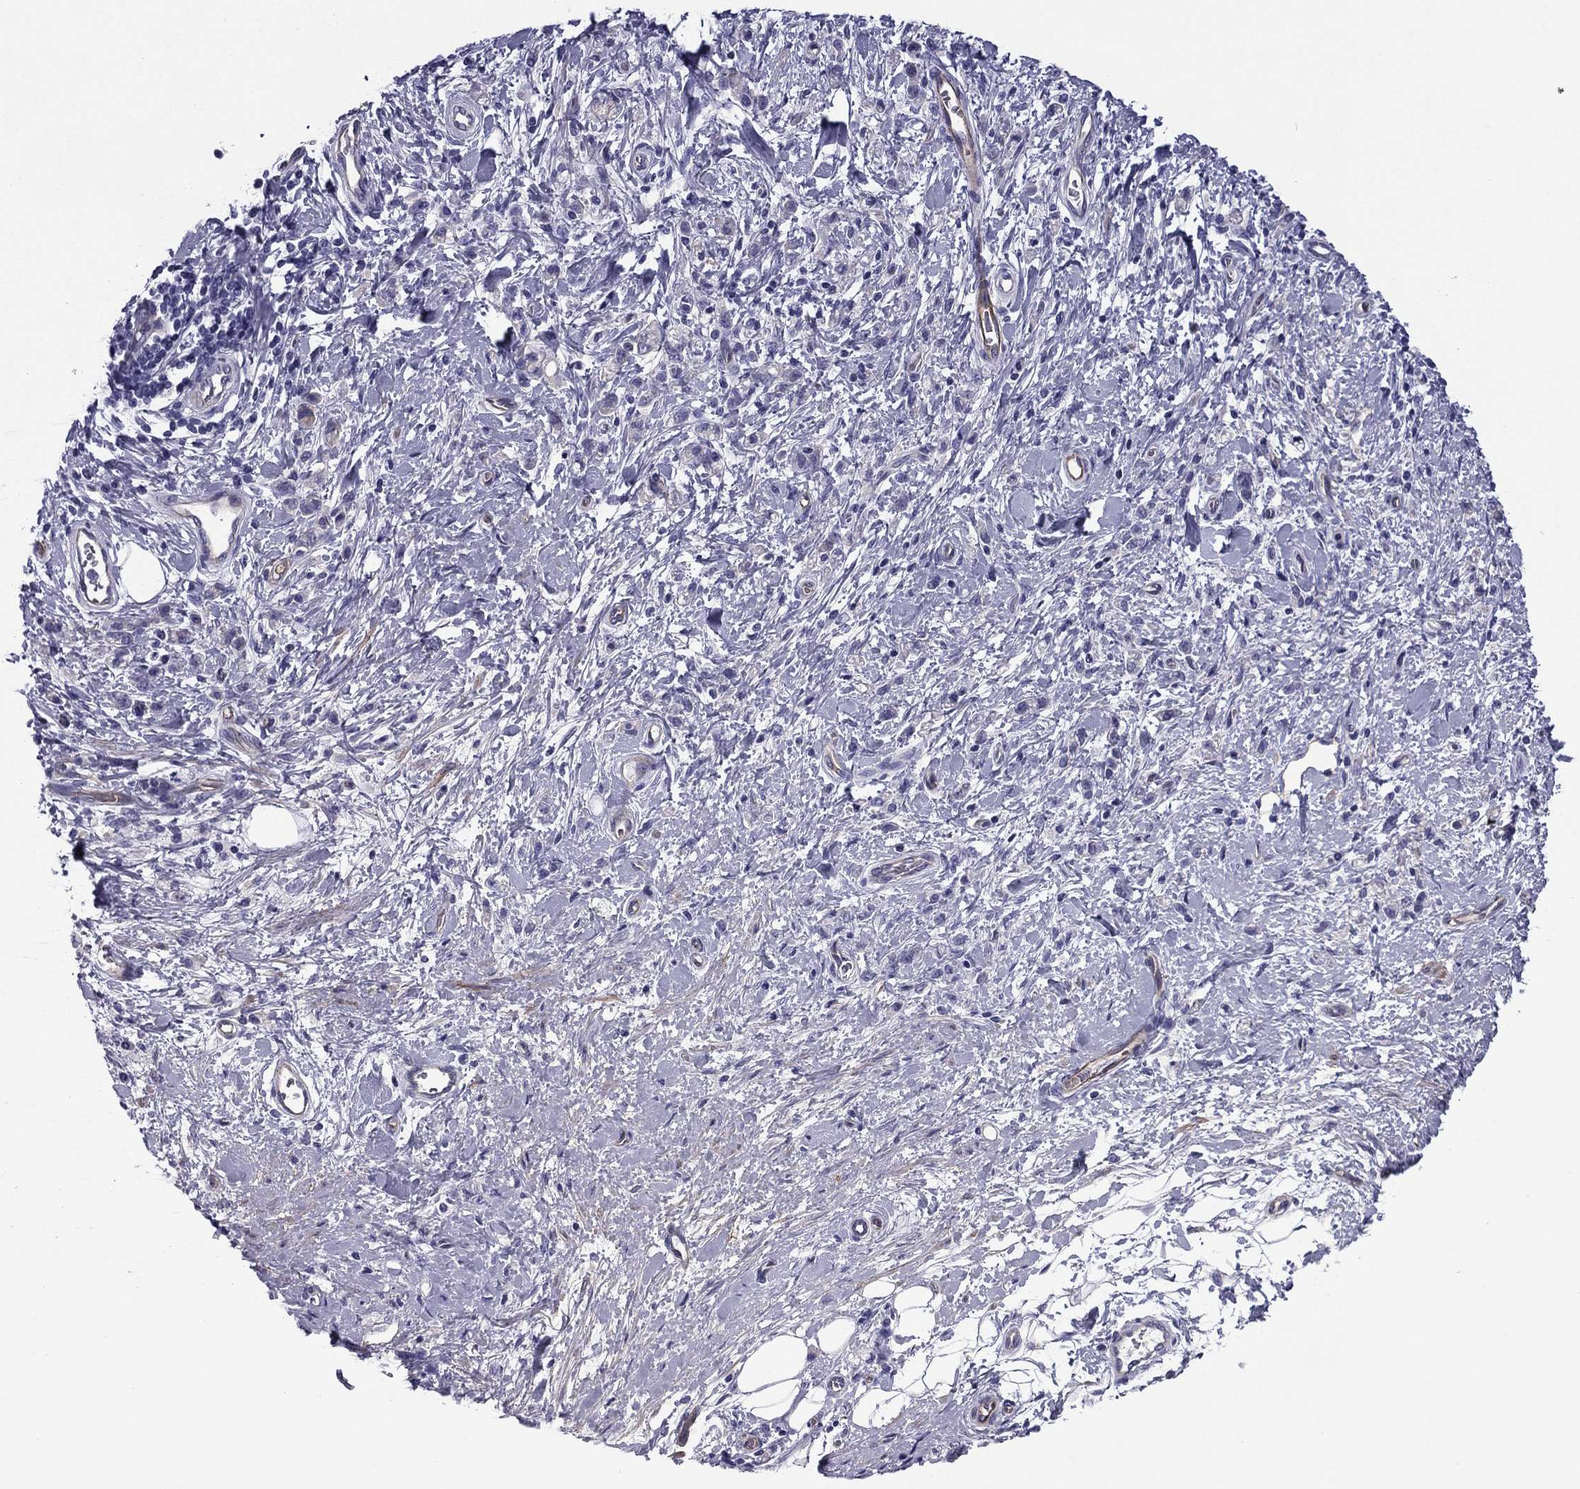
{"staining": {"intensity": "negative", "quantity": "none", "location": "none"}, "tissue": "stomach cancer", "cell_type": "Tumor cells", "image_type": "cancer", "snomed": [{"axis": "morphology", "description": "Adenocarcinoma, NOS"}, {"axis": "topography", "description": "Stomach"}], "caption": "Stomach cancer (adenocarcinoma) stained for a protein using immunohistochemistry (IHC) shows no positivity tumor cells.", "gene": "FLNC", "patient": {"sex": "male", "age": 77}}